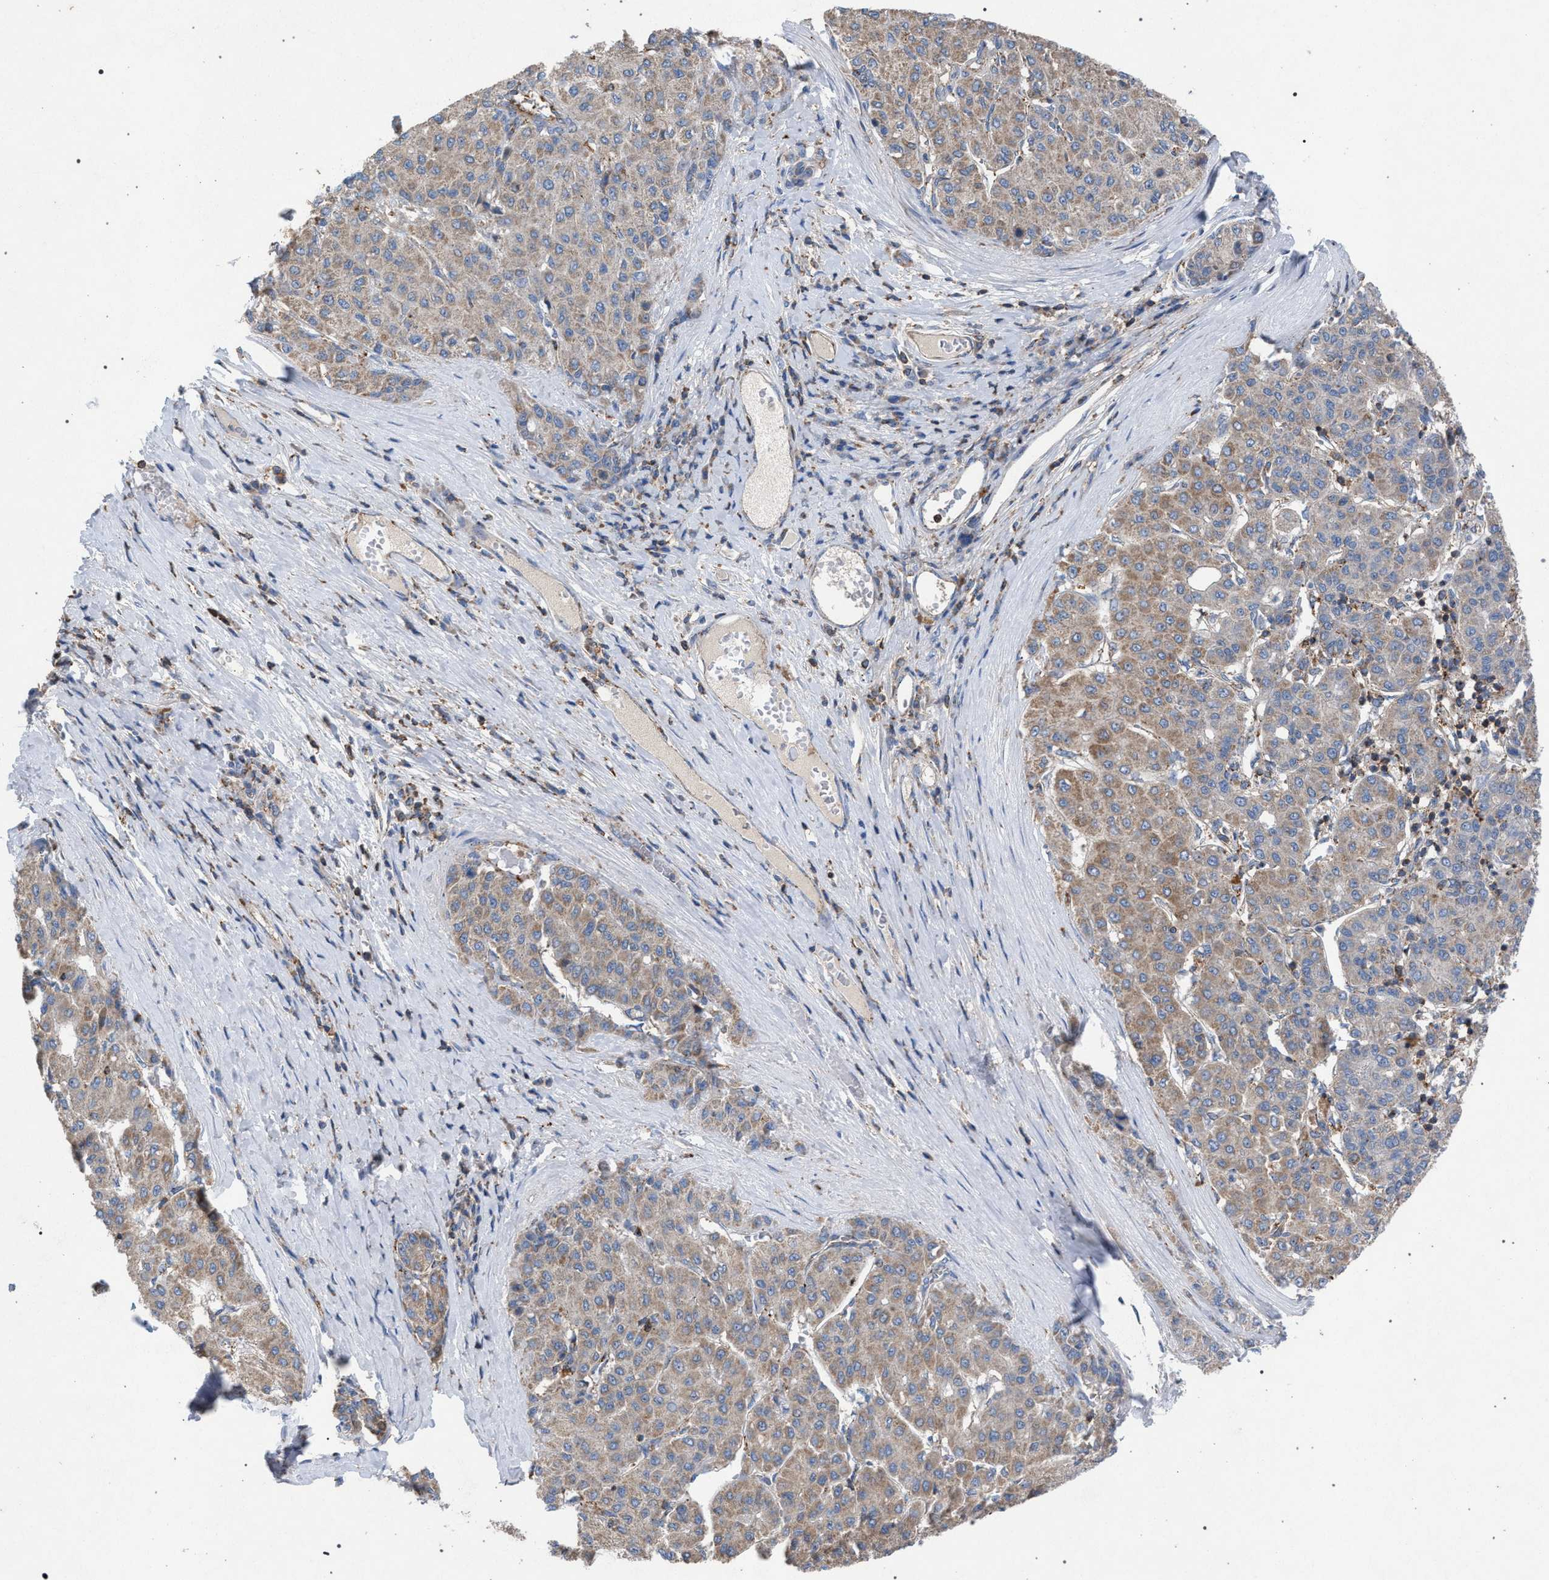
{"staining": {"intensity": "moderate", "quantity": ">75%", "location": "cytoplasmic/membranous"}, "tissue": "liver cancer", "cell_type": "Tumor cells", "image_type": "cancer", "snomed": [{"axis": "morphology", "description": "Carcinoma, Hepatocellular, NOS"}, {"axis": "topography", "description": "Liver"}], "caption": "A brown stain highlights moderate cytoplasmic/membranous staining of a protein in liver cancer tumor cells. (DAB IHC with brightfield microscopy, high magnification).", "gene": "VPS13A", "patient": {"sex": "male", "age": 65}}